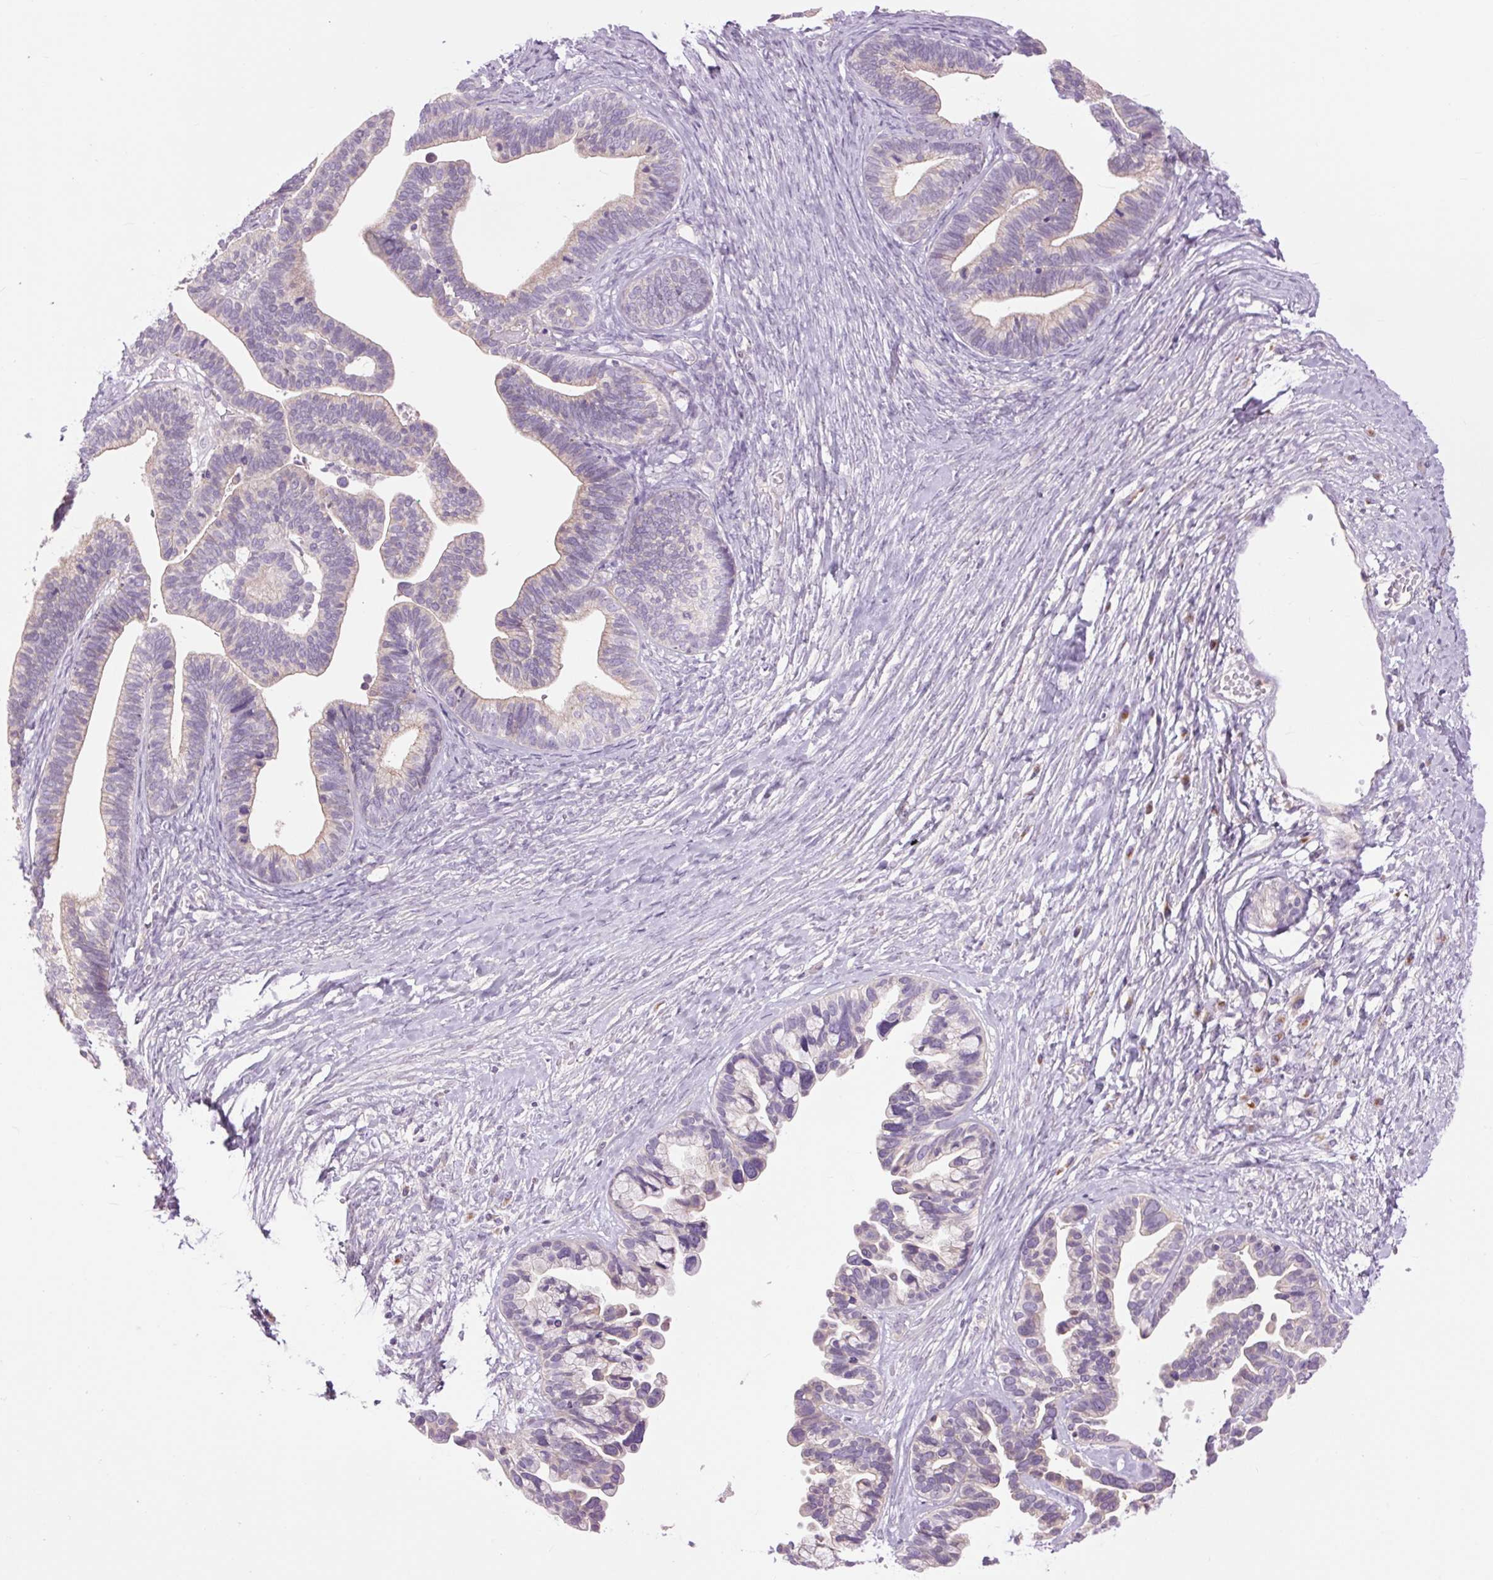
{"staining": {"intensity": "weak", "quantity": "<25%", "location": "cytoplasmic/membranous"}, "tissue": "ovarian cancer", "cell_type": "Tumor cells", "image_type": "cancer", "snomed": [{"axis": "morphology", "description": "Cystadenocarcinoma, serous, NOS"}, {"axis": "topography", "description": "Ovary"}], "caption": "IHC of ovarian cancer demonstrates no staining in tumor cells.", "gene": "CTNNA3", "patient": {"sex": "female", "age": 56}}